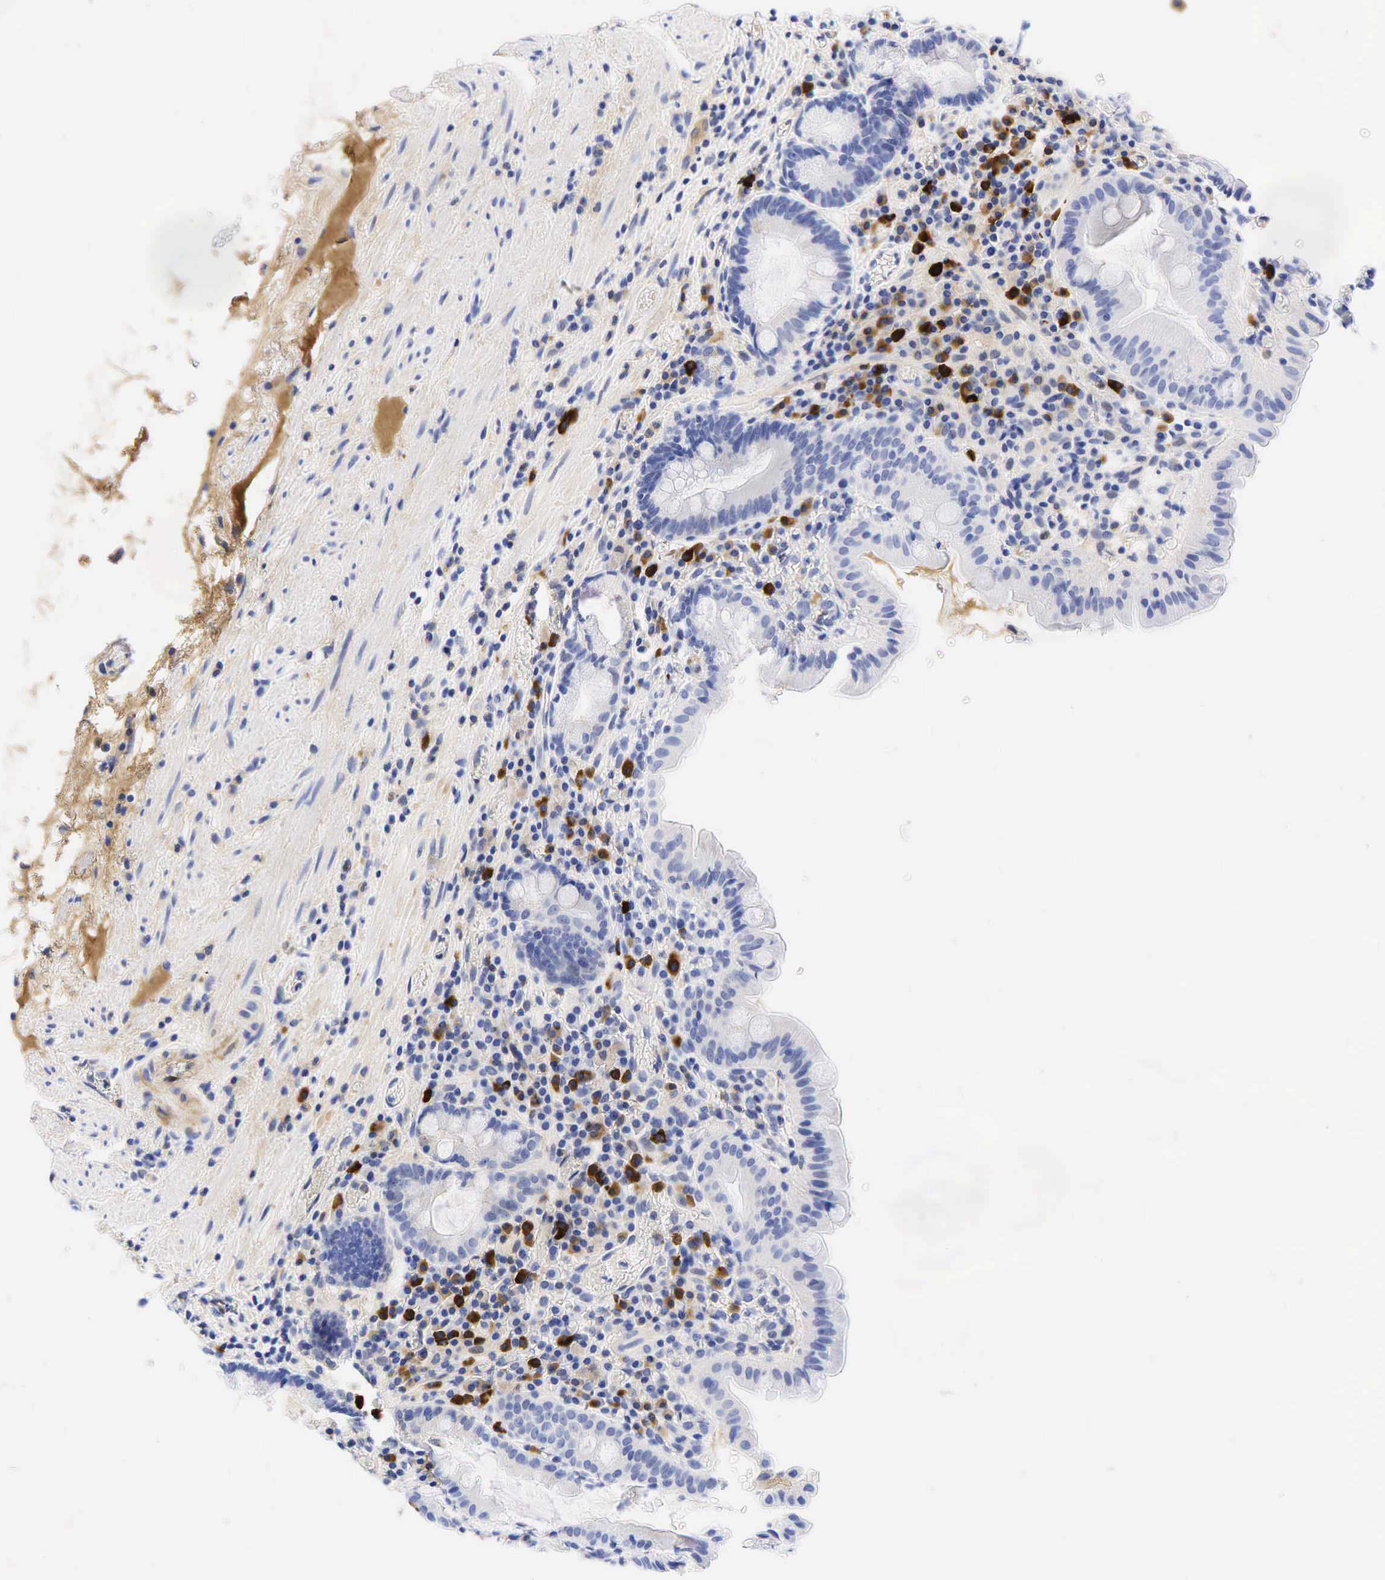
{"staining": {"intensity": "weak", "quantity": "25%-75%", "location": "cytoplasmic/membranous,nuclear"}, "tissue": "stomach", "cell_type": "Glandular cells", "image_type": "normal", "snomed": [{"axis": "morphology", "description": "Normal tissue, NOS"}, {"axis": "topography", "description": "Stomach, lower"}, {"axis": "topography", "description": "Duodenum"}], "caption": "A histopathology image showing weak cytoplasmic/membranous,nuclear staining in about 25%-75% of glandular cells in unremarkable stomach, as visualized by brown immunohistochemical staining.", "gene": "TNFRSF8", "patient": {"sex": "male", "age": 84}}